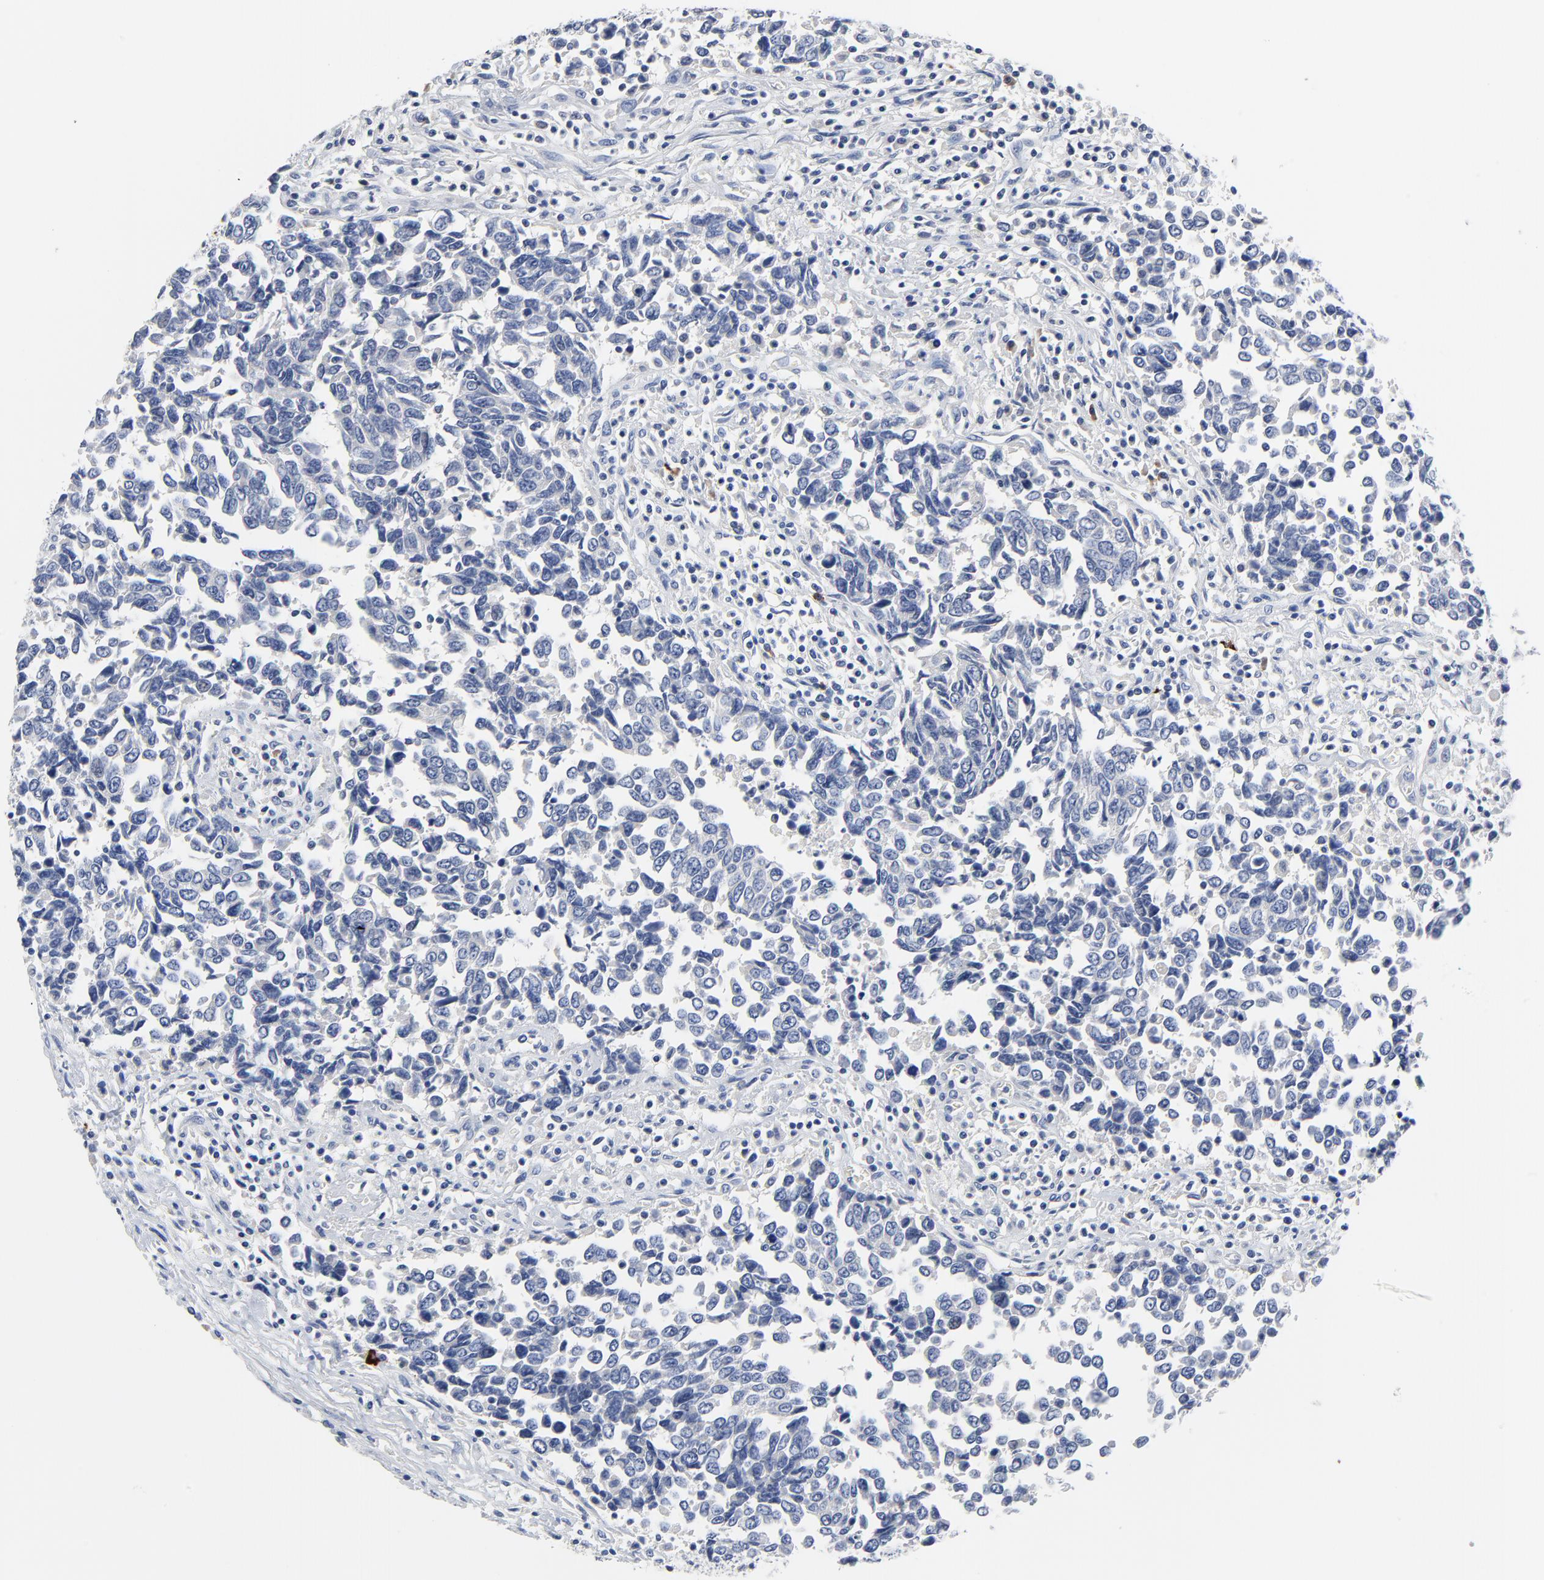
{"staining": {"intensity": "negative", "quantity": "none", "location": "none"}, "tissue": "urothelial cancer", "cell_type": "Tumor cells", "image_type": "cancer", "snomed": [{"axis": "morphology", "description": "Urothelial carcinoma, High grade"}, {"axis": "topography", "description": "Urinary bladder"}], "caption": "A high-resolution photomicrograph shows immunohistochemistry (IHC) staining of high-grade urothelial carcinoma, which exhibits no significant positivity in tumor cells.", "gene": "FBXL5", "patient": {"sex": "male", "age": 86}}